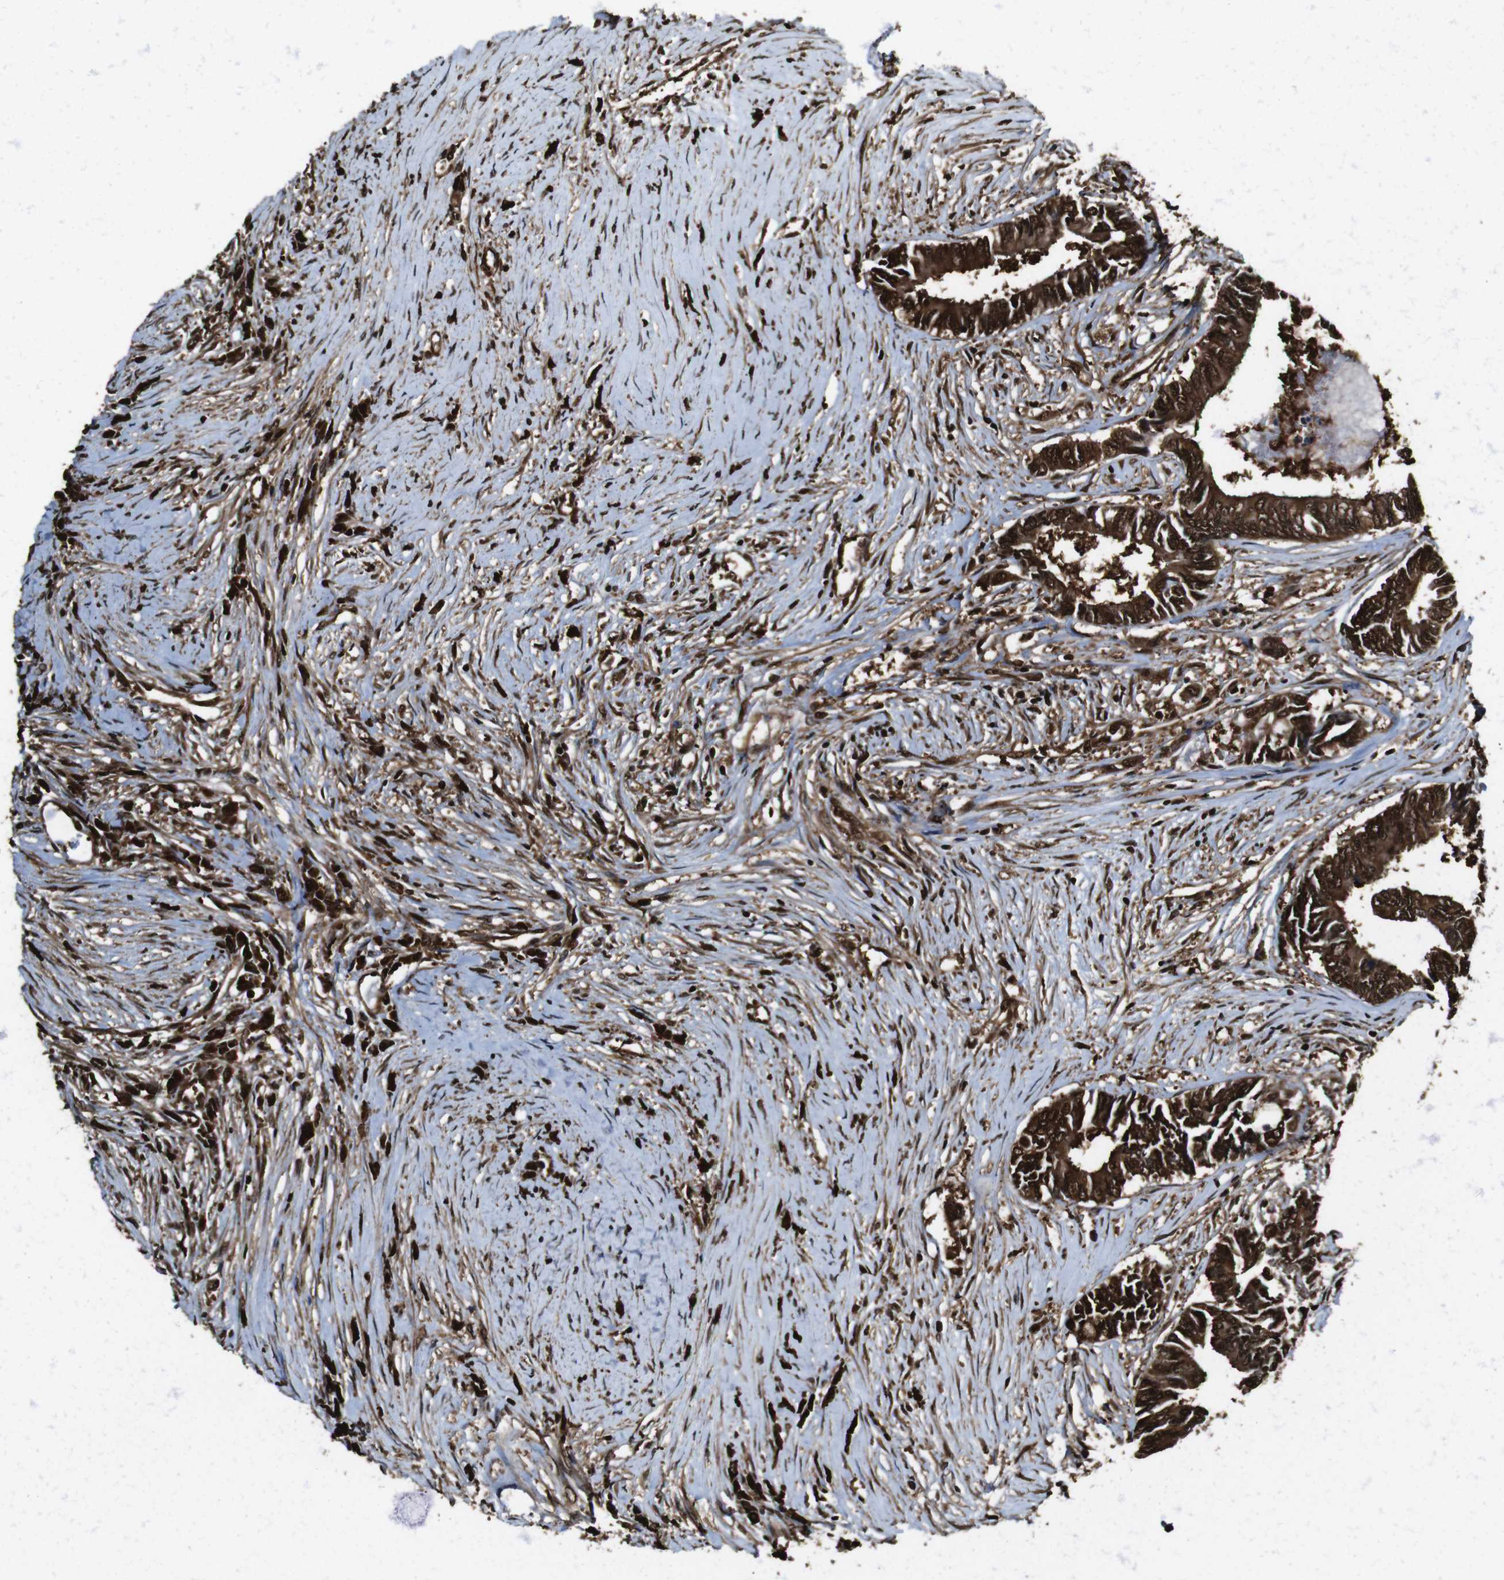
{"staining": {"intensity": "strong", "quantity": ">75%", "location": "cytoplasmic/membranous,nuclear"}, "tissue": "colorectal cancer", "cell_type": "Tumor cells", "image_type": "cancer", "snomed": [{"axis": "morphology", "description": "Adenocarcinoma, NOS"}, {"axis": "topography", "description": "Rectum"}], "caption": "Tumor cells show strong cytoplasmic/membranous and nuclear expression in about >75% of cells in adenocarcinoma (colorectal). (brown staining indicates protein expression, while blue staining denotes nuclei).", "gene": "VCP", "patient": {"sex": "male", "age": 63}}